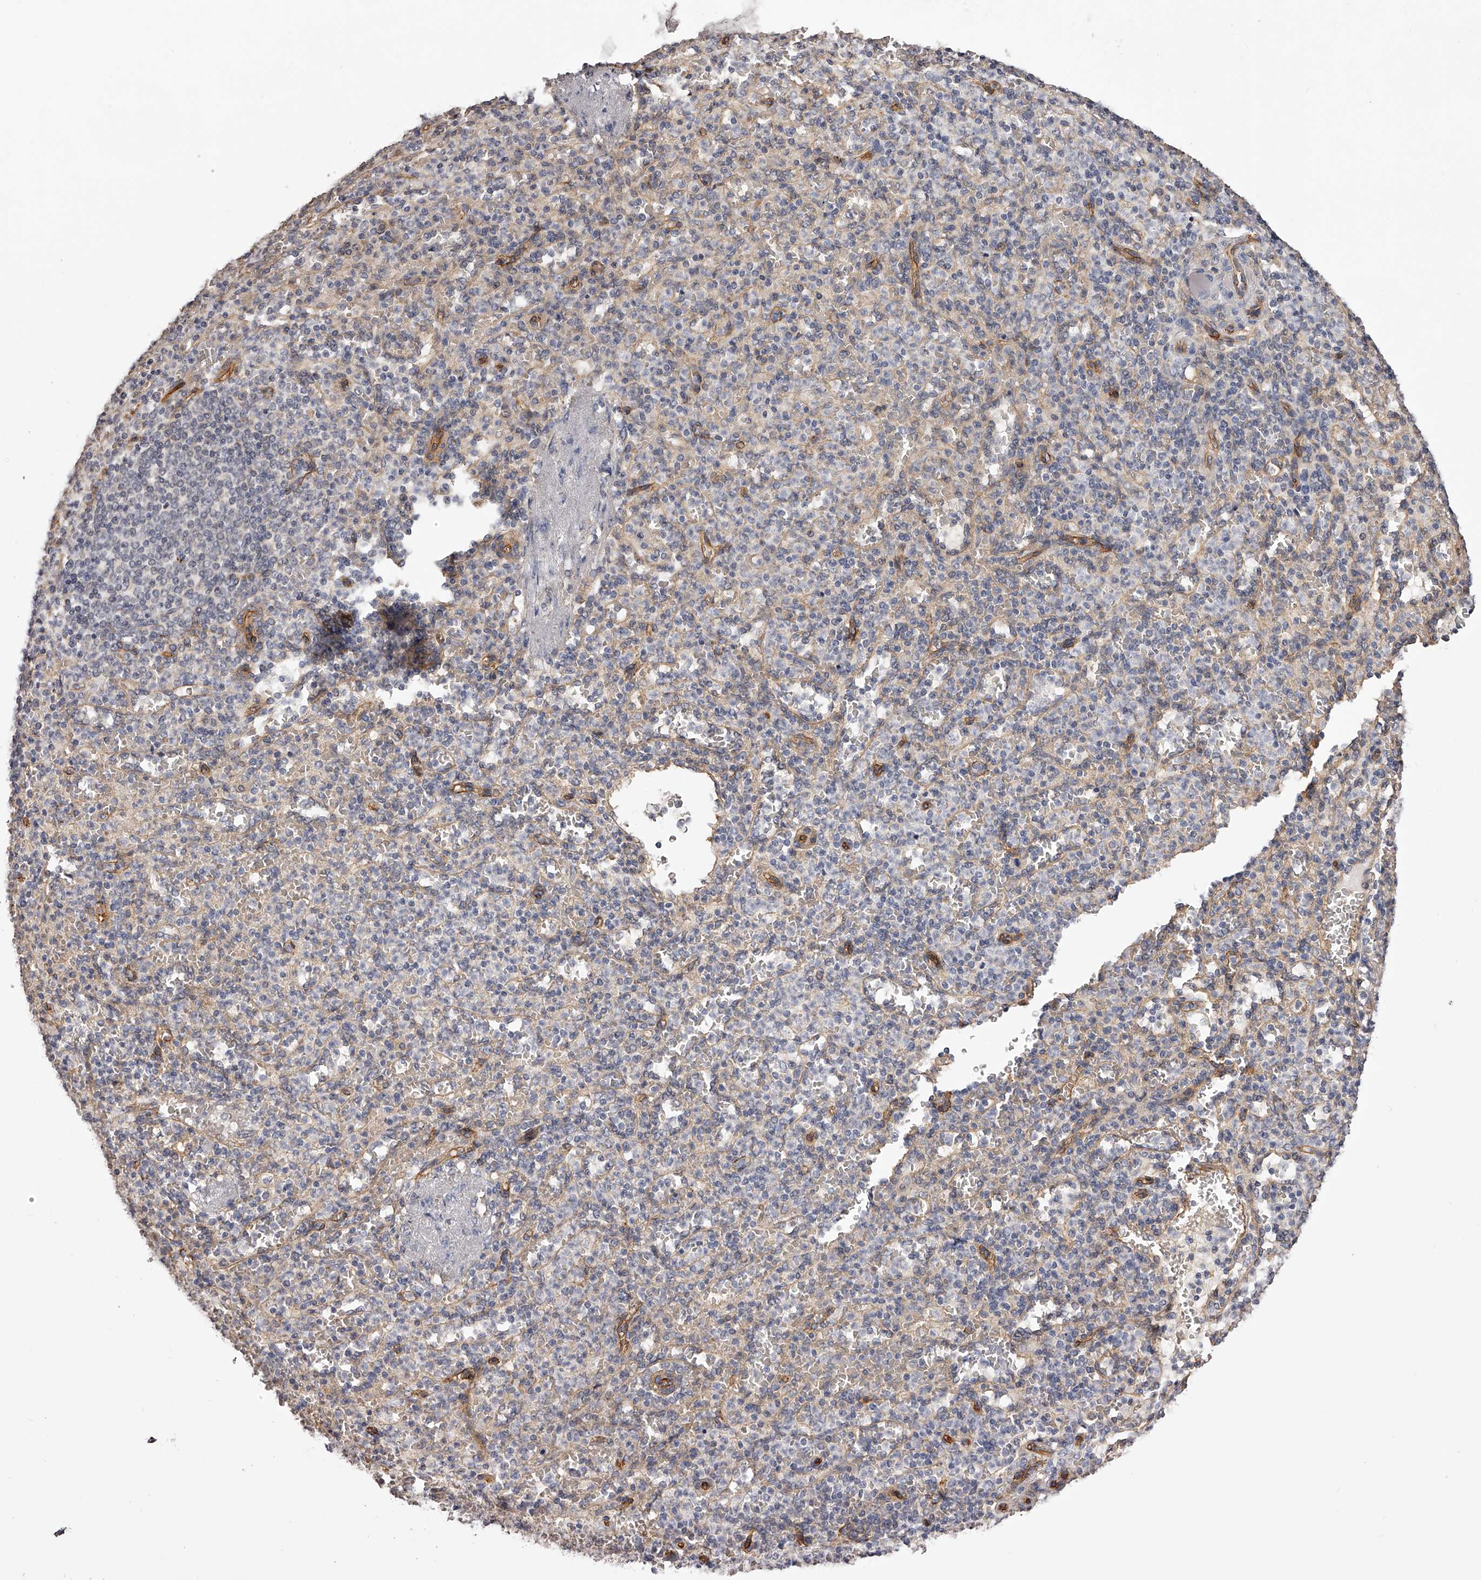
{"staining": {"intensity": "negative", "quantity": "none", "location": "none"}, "tissue": "spleen", "cell_type": "Cells in red pulp", "image_type": "normal", "snomed": [{"axis": "morphology", "description": "Normal tissue, NOS"}, {"axis": "topography", "description": "Spleen"}], "caption": "An immunohistochemistry histopathology image of unremarkable spleen is shown. There is no staining in cells in red pulp of spleen.", "gene": "LTV1", "patient": {"sex": "female", "age": 74}}